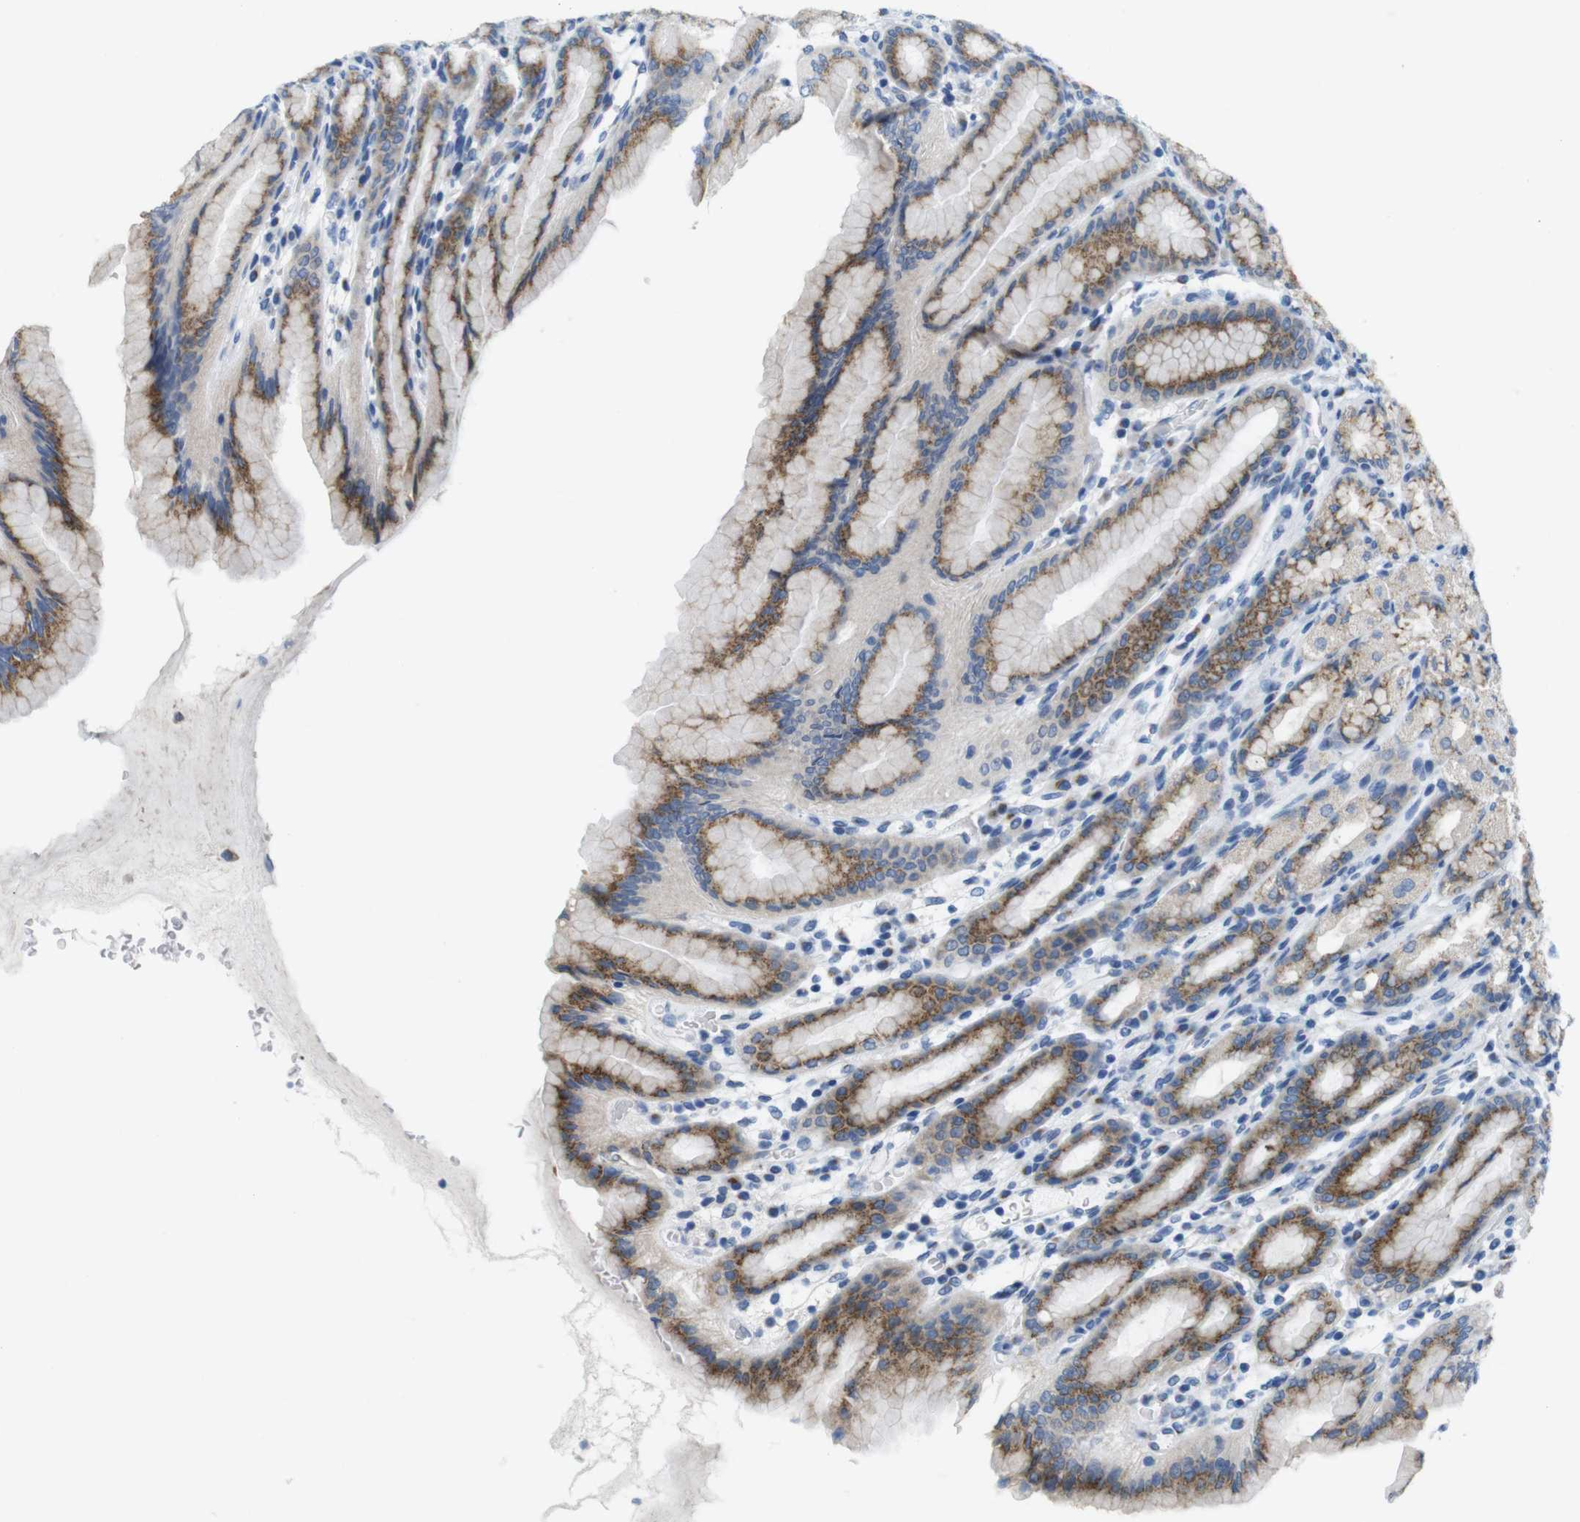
{"staining": {"intensity": "moderate", "quantity": "25%-75%", "location": "cytoplasmic/membranous"}, "tissue": "stomach", "cell_type": "Glandular cells", "image_type": "normal", "snomed": [{"axis": "morphology", "description": "Normal tissue, NOS"}, {"axis": "topography", "description": "Stomach, upper"}], "caption": "The histopathology image reveals immunohistochemical staining of unremarkable stomach. There is moderate cytoplasmic/membranous expression is identified in approximately 25%-75% of glandular cells.", "gene": "GOLGA2", "patient": {"sex": "male", "age": 68}}